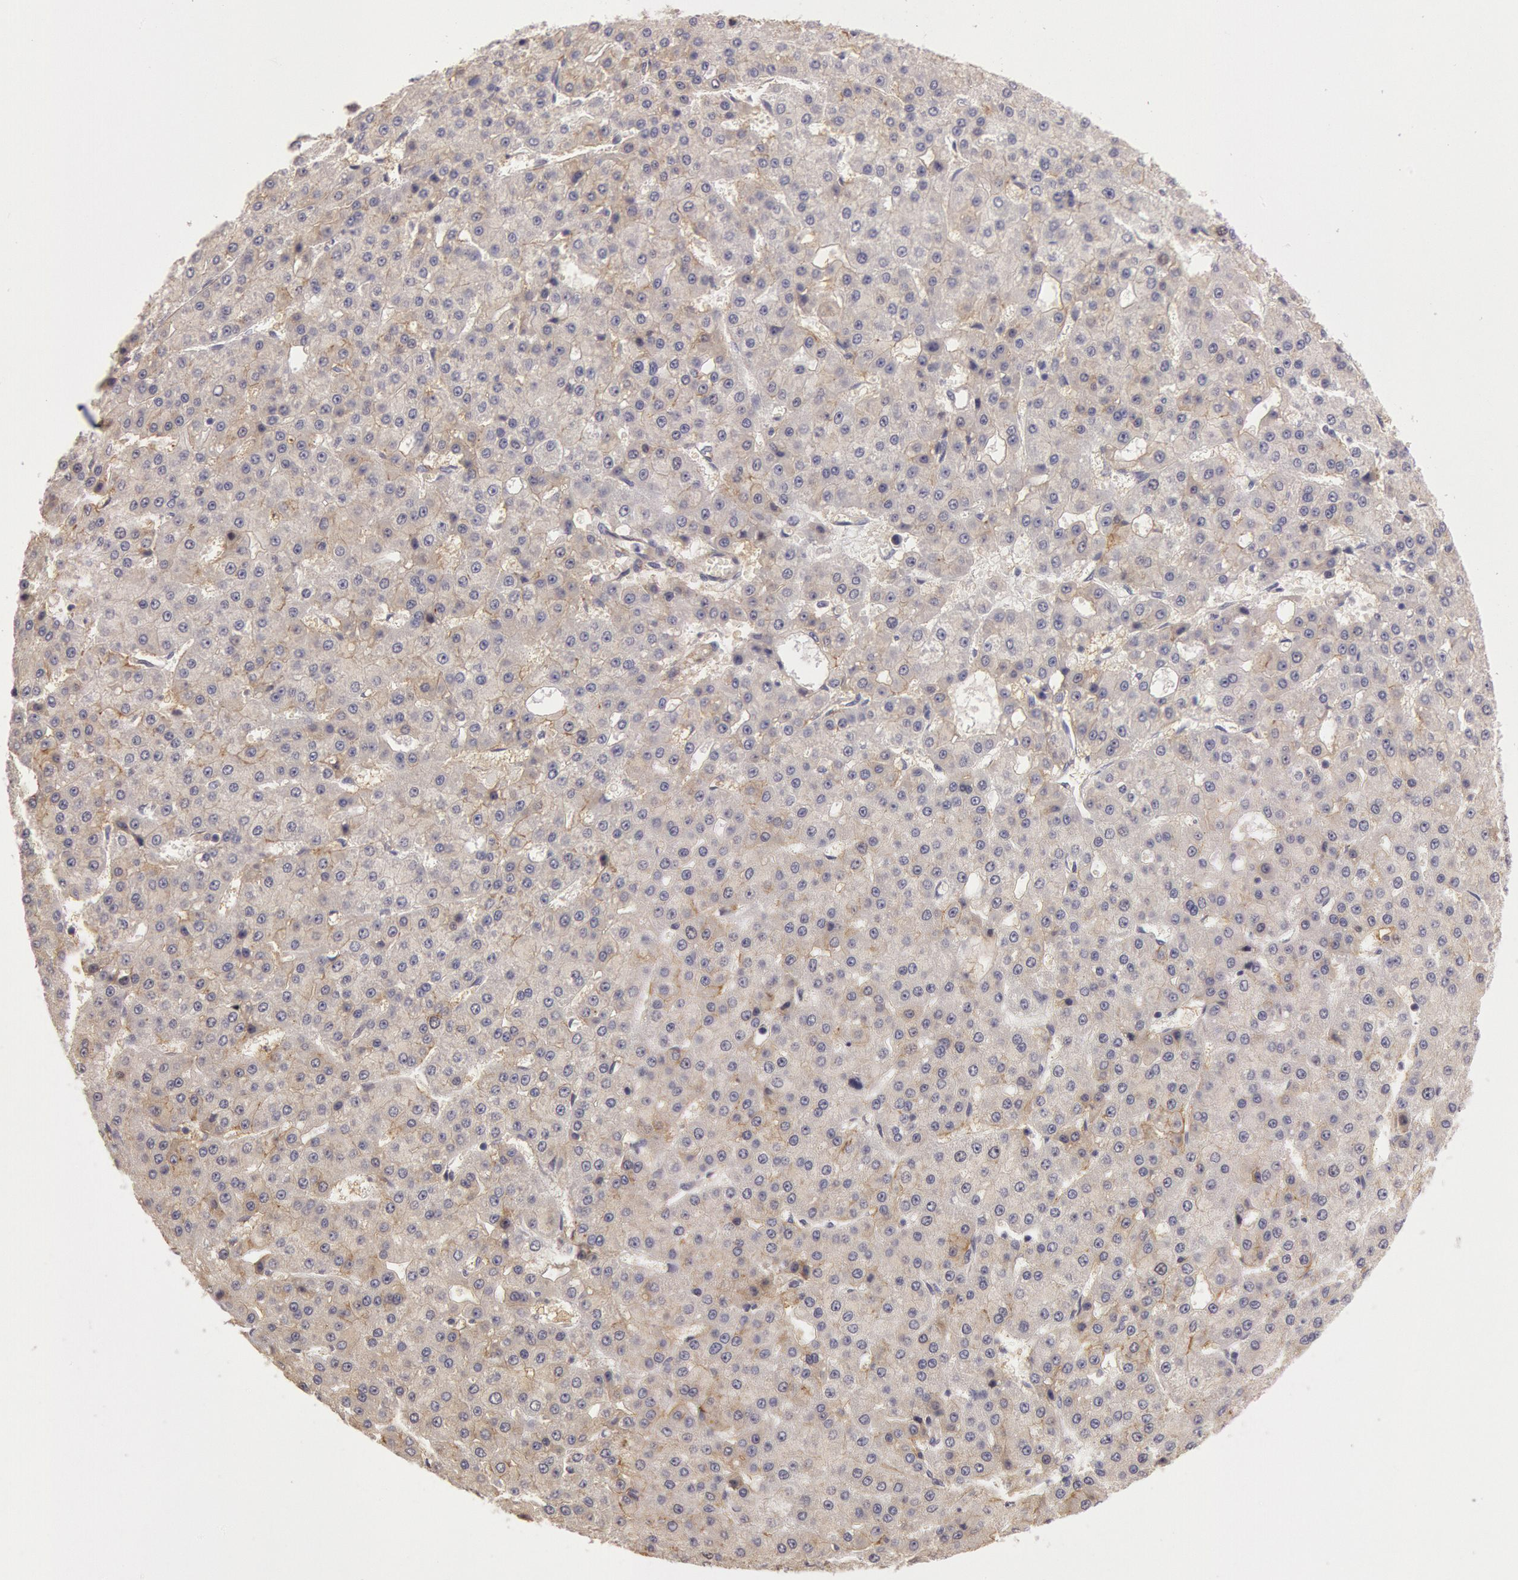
{"staining": {"intensity": "negative", "quantity": "none", "location": "none"}, "tissue": "liver cancer", "cell_type": "Tumor cells", "image_type": "cancer", "snomed": [{"axis": "morphology", "description": "Carcinoma, Hepatocellular, NOS"}, {"axis": "topography", "description": "Liver"}], "caption": "High power microscopy photomicrograph of an immunohistochemistry (IHC) histopathology image of liver cancer (hepatocellular carcinoma), revealing no significant staining in tumor cells.", "gene": "AMOTL1", "patient": {"sex": "male", "age": 47}}